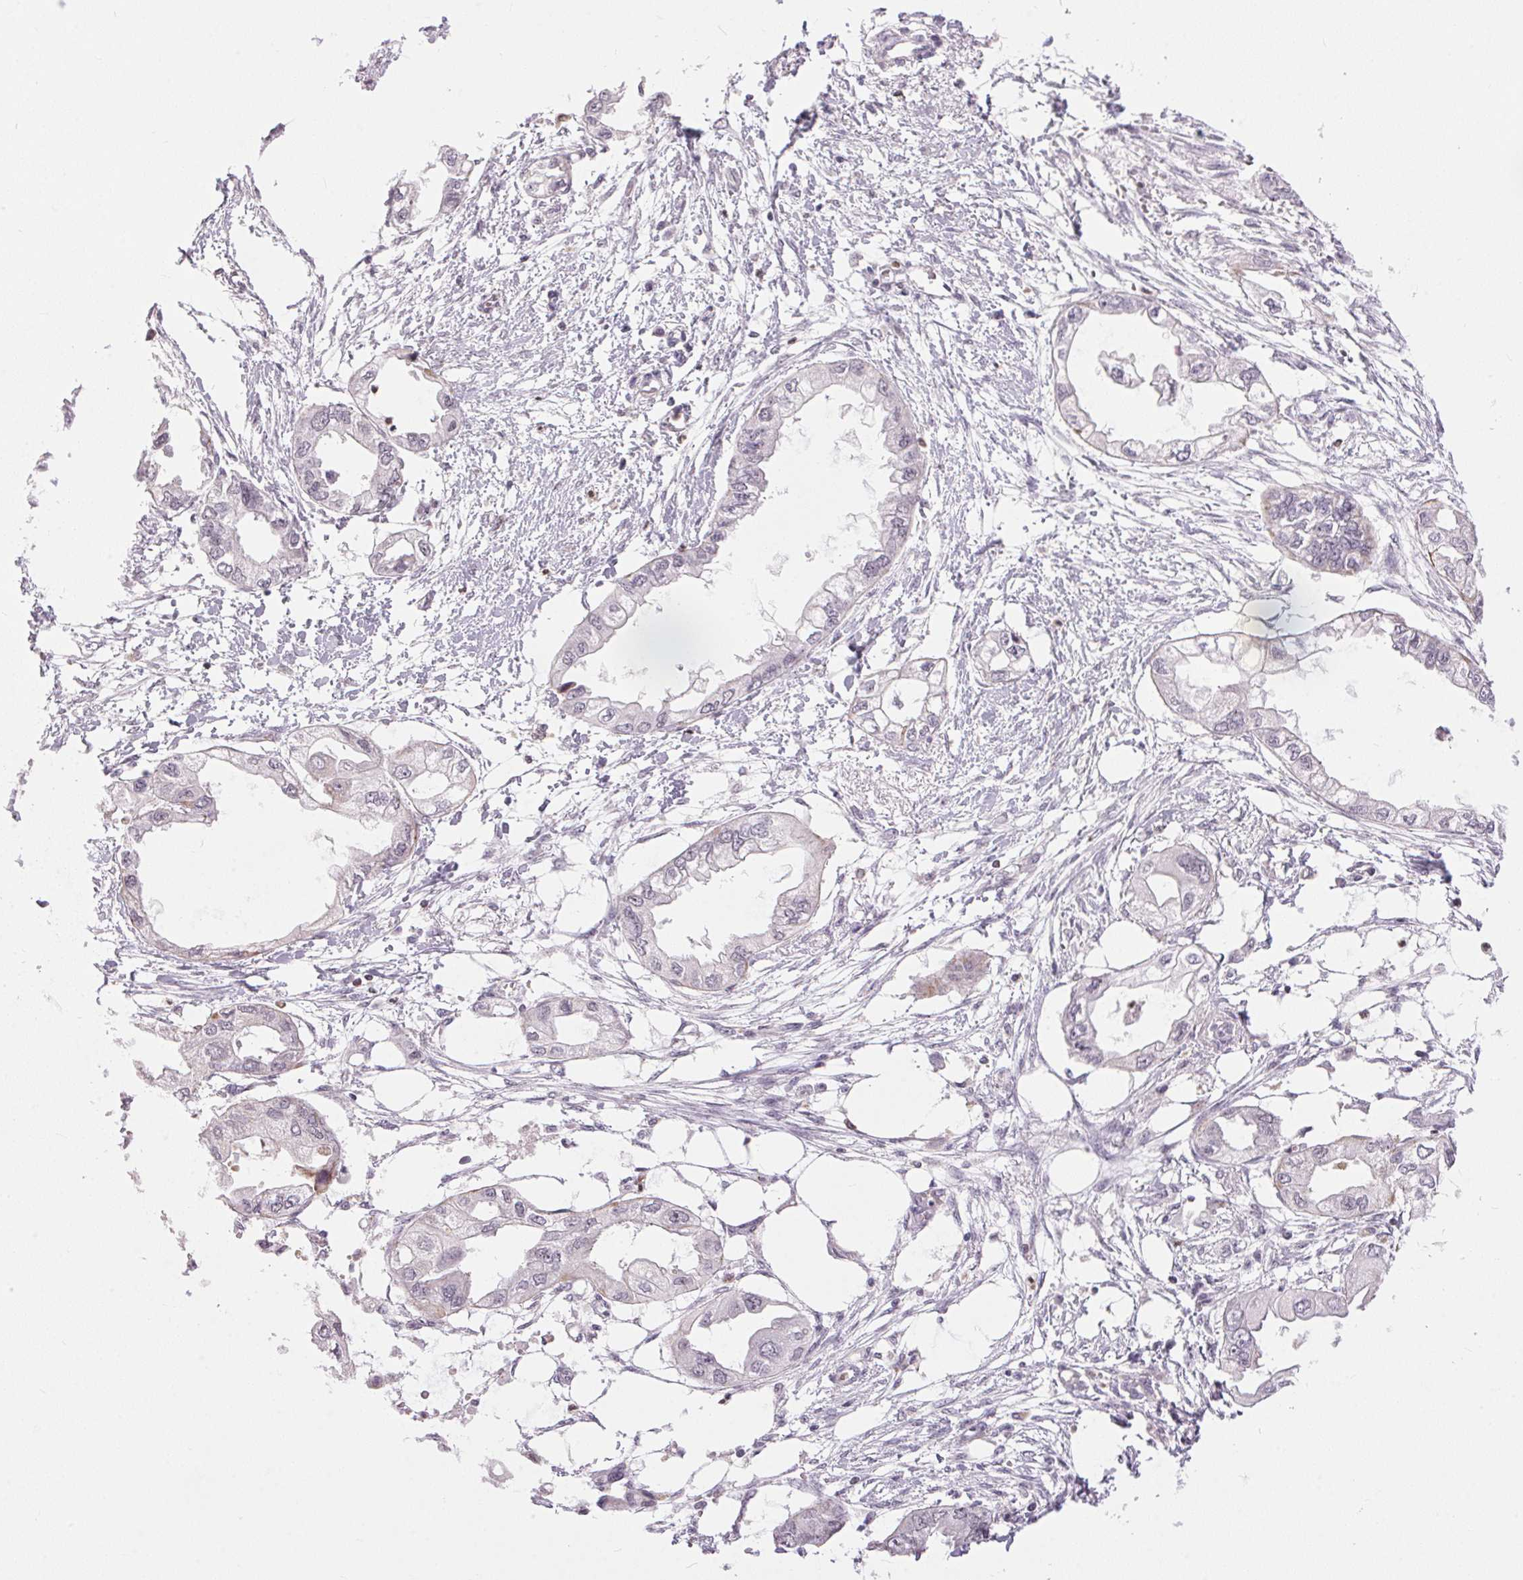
{"staining": {"intensity": "negative", "quantity": "none", "location": "none"}, "tissue": "endometrial cancer", "cell_type": "Tumor cells", "image_type": "cancer", "snomed": [{"axis": "morphology", "description": "Adenocarcinoma, NOS"}, {"axis": "morphology", "description": "Adenocarcinoma, metastatic, NOS"}, {"axis": "topography", "description": "Adipose tissue"}, {"axis": "topography", "description": "Endometrium"}], "caption": "High magnification brightfield microscopy of endometrial cancer stained with DAB (3,3'-diaminobenzidine) (brown) and counterstained with hematoxylin (blue): tumor cells show no significant staining. (DAB (3,3'-diaminobenzidine) IHC visualized using brightfield microscopy, high magnification).", "gene": "NFE2L1", "patient": {"sex": "female", "age": 67}}